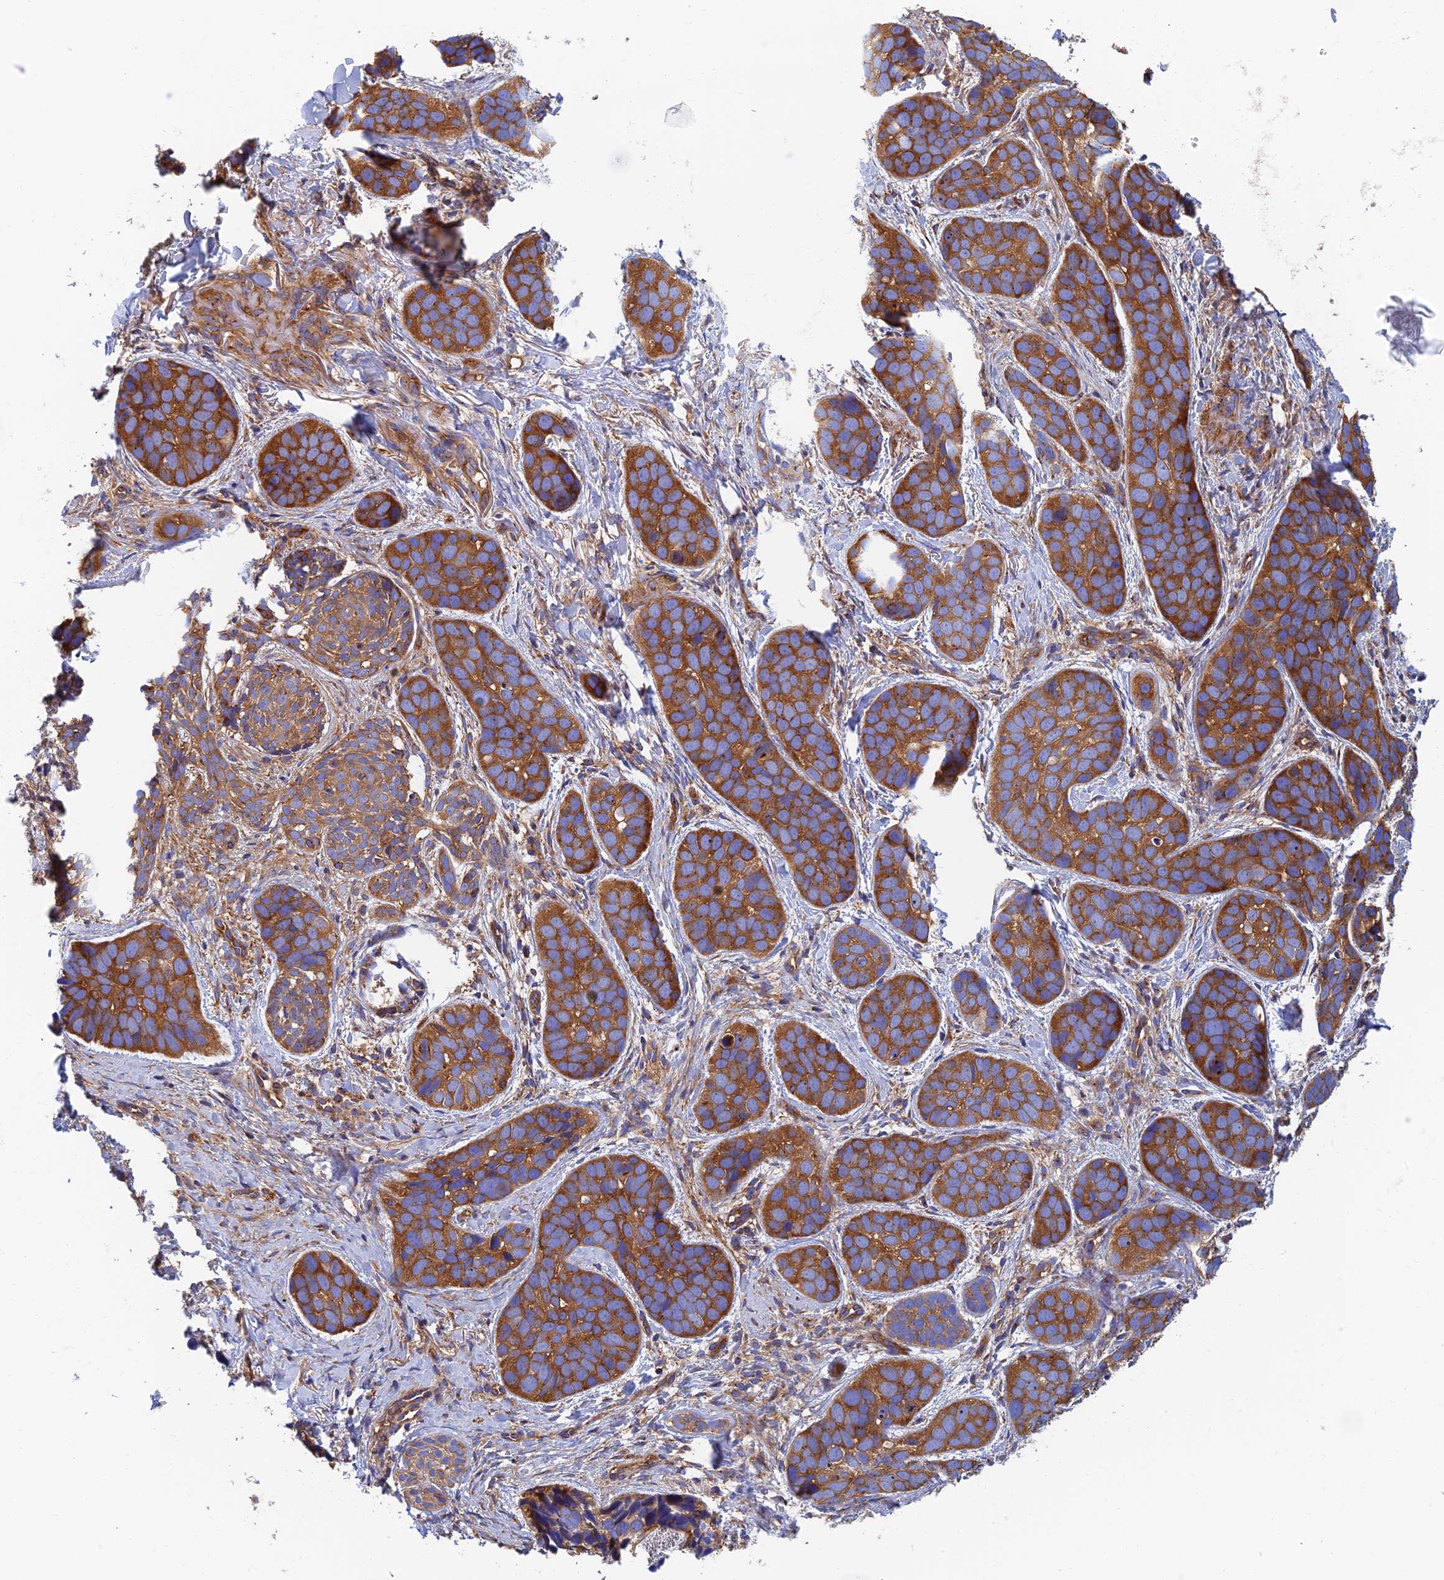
{"staining": {"intensity": "strong", "quantity": ">75%", "location": "cytoplasmic/membranous"}, "tissue": "skin cancer", "cell_type": "Tumor cells", "image_type": "cancer", "snomed": [{"axis": "morphology", "description": "Basal cell carcinoma"}, {"axis": "topography", "description": "Skin"}], "caption": "The image shows a brown stain indicating the presence of a protein in the cytoplasmic/membranous of tumor cells in skin cancer. (Brightfield microscopy of DAB IHC at high magnification).", "gene": "DCTN2", "patient": {"sex": "male", "age": 71}}